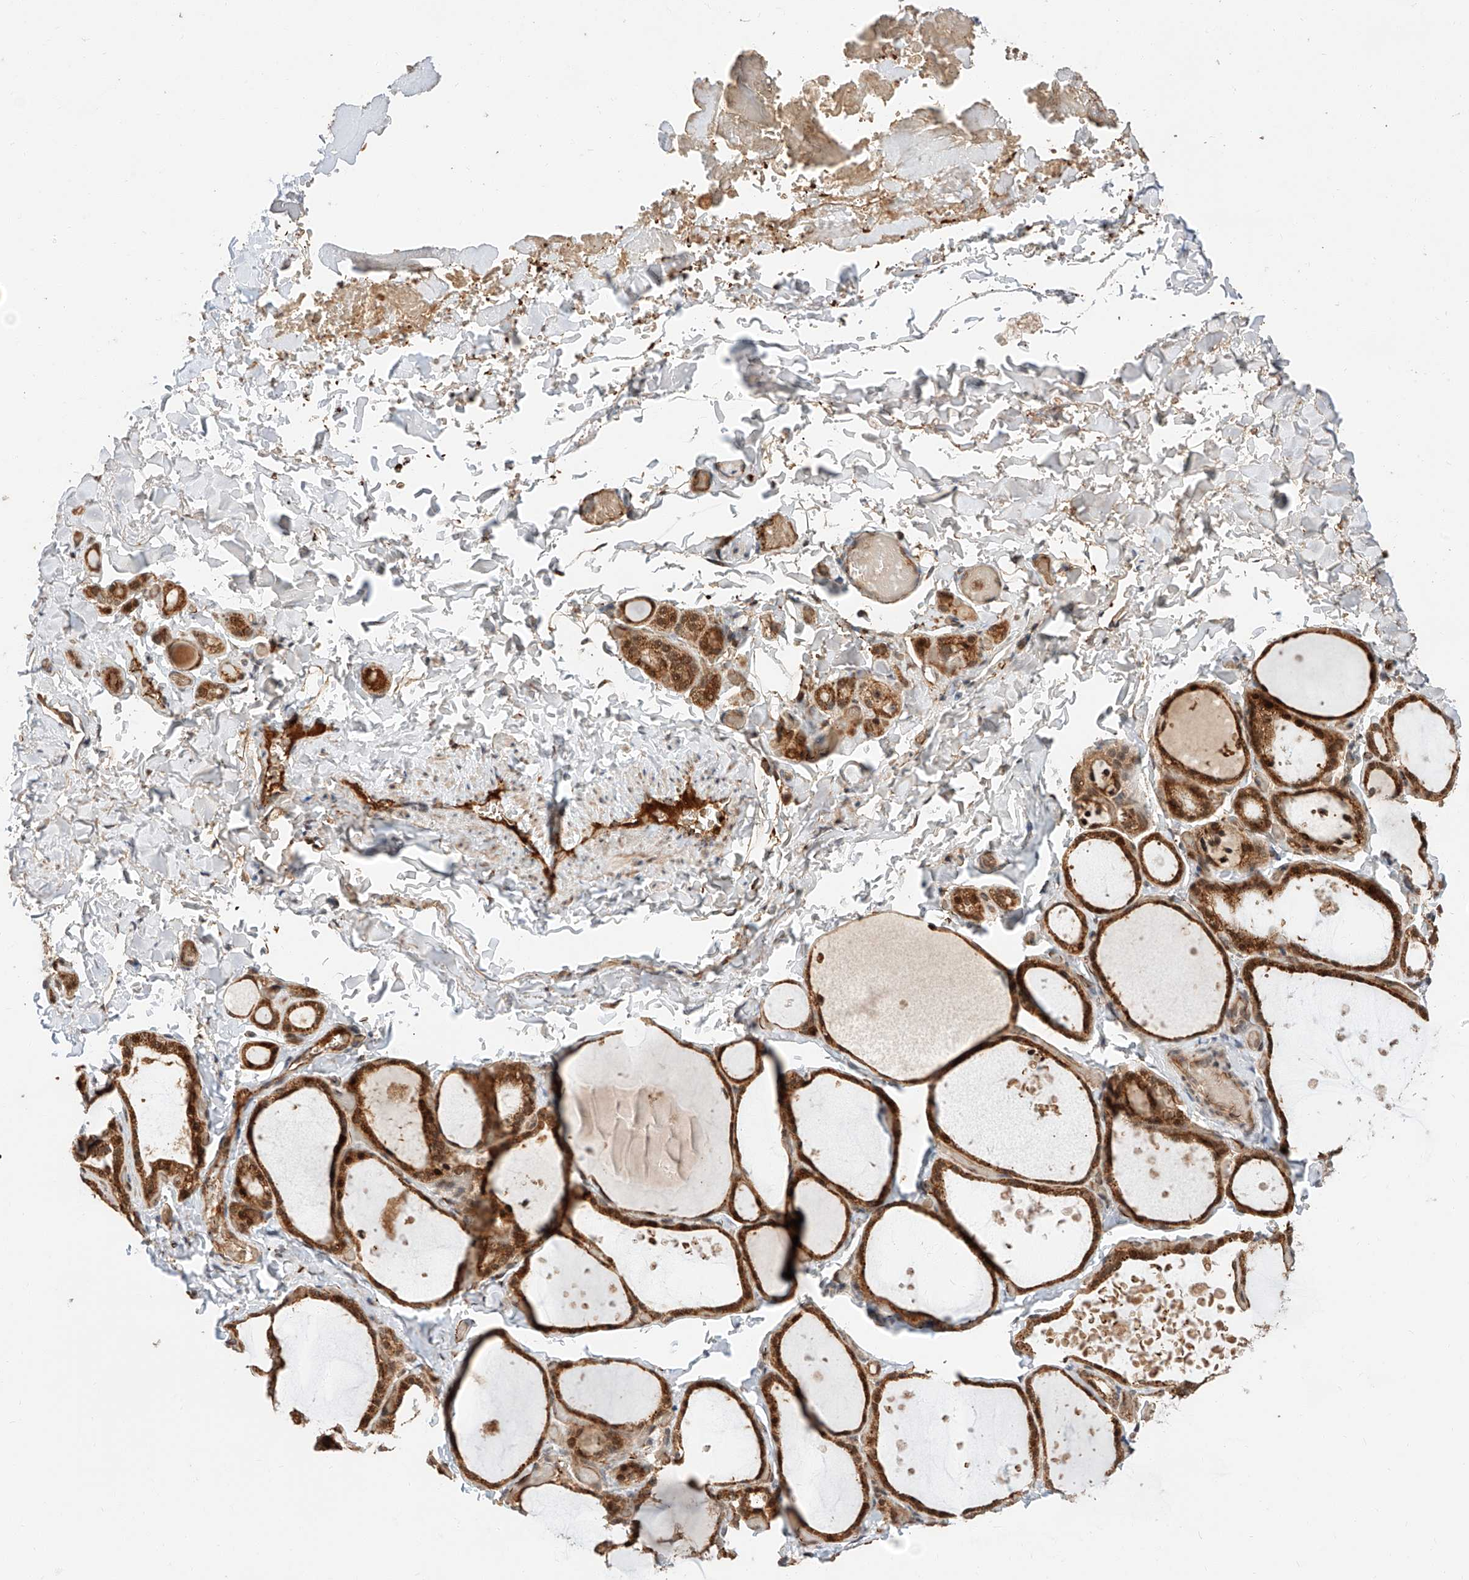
{"staining": {"intensity": "strong", "quantity": ">75%", "location": "cytoplasmic/membranous,nuclear"}, "tissue": "thyroid gland", "cell_type": "Glandular cells", "image_type": "normal", "snomed": [{"axis": "morphology", "description": "Normal tissue, NOS"}, {"axis": "topography", "description": "Thyroid gland"}], "caption": "Brown immunohistochemical staining in normal human thyroid gland shows strong cytoplasmic/membranous,nuclear staining in approximately >75% of glandular cells. The protein is shown in brown color, while the nuclei are stained blue.", "gene": "THTPA", "patient": {"sex": "female", "age": 44}}